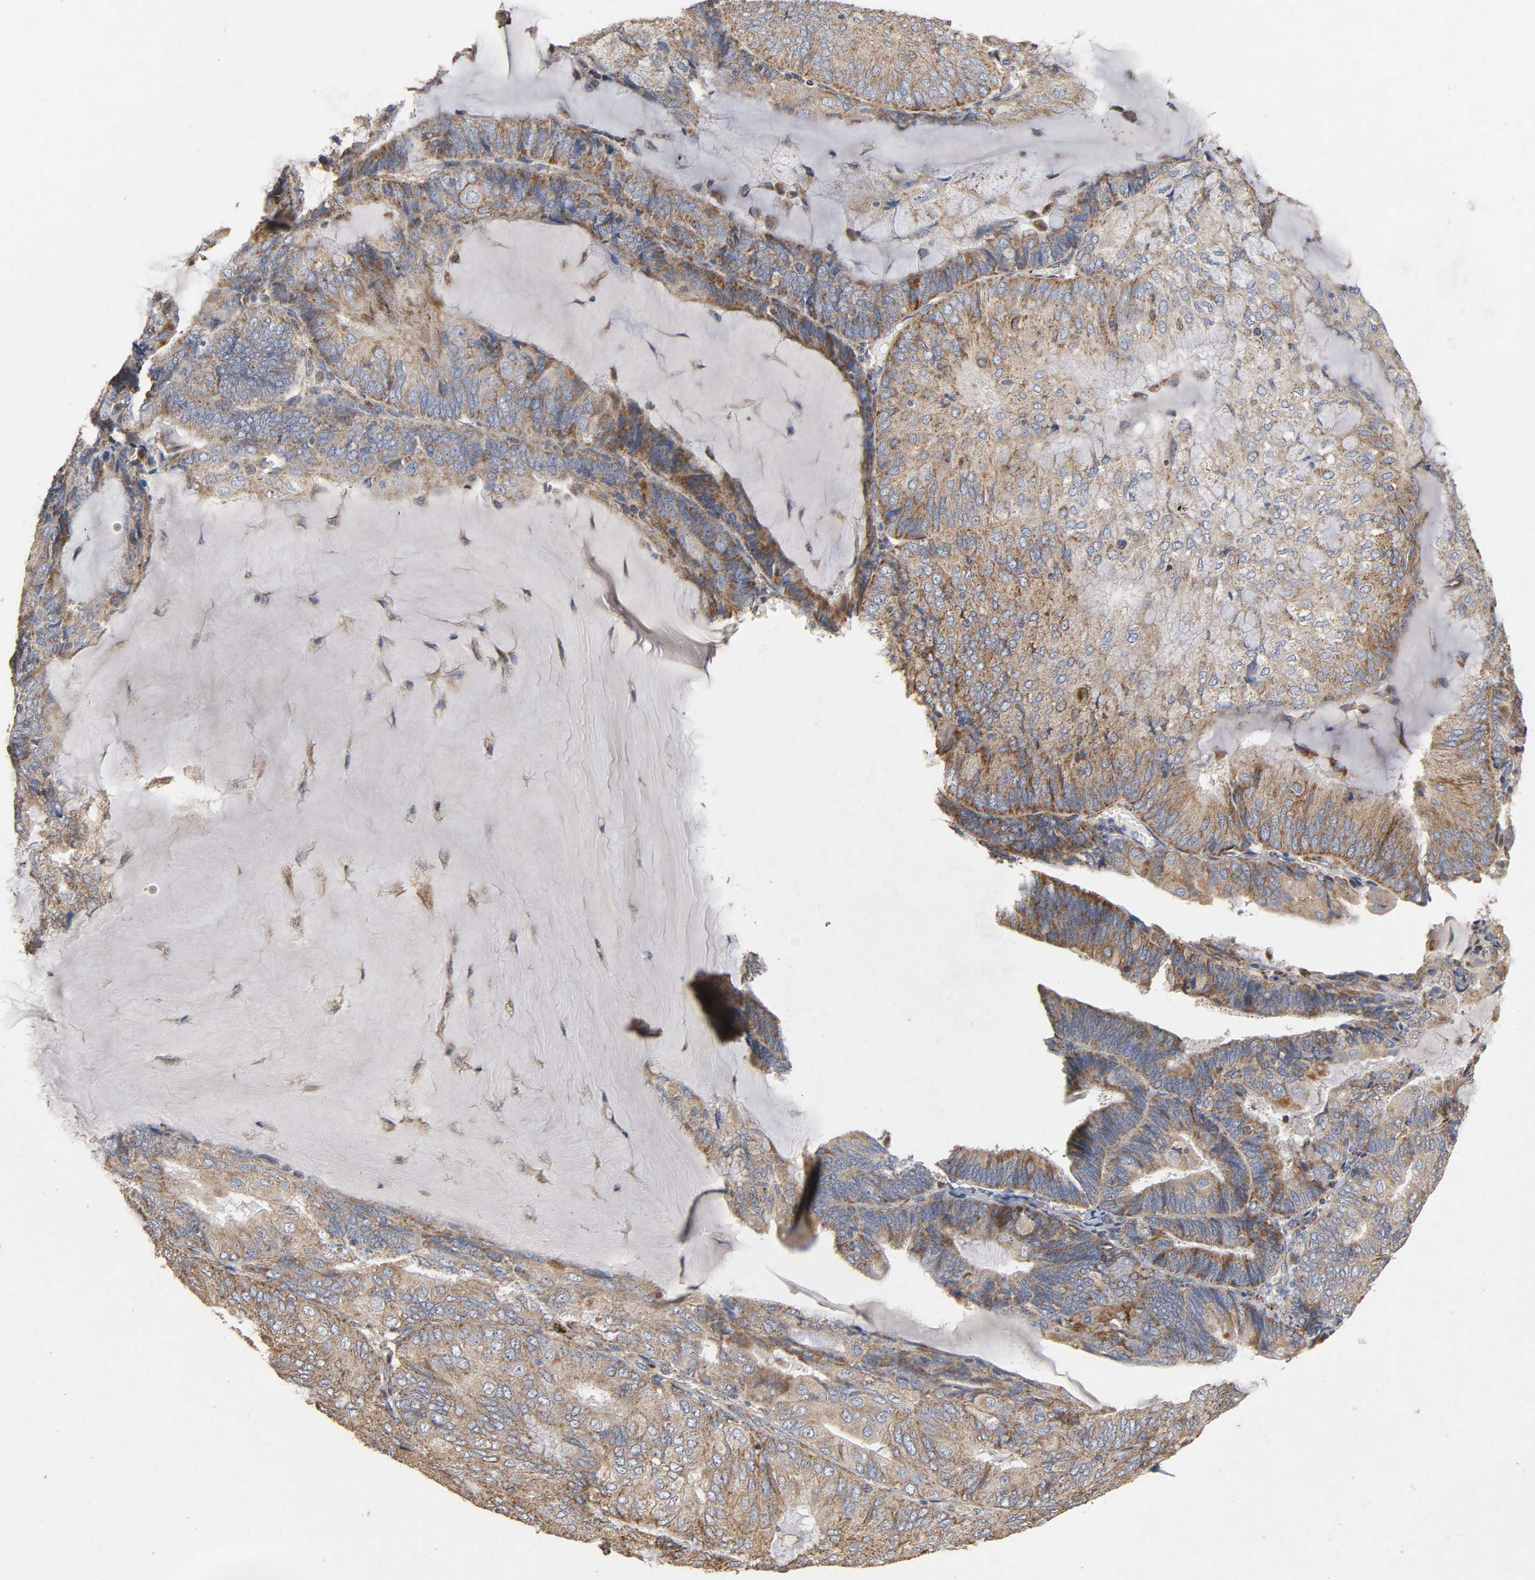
{"staining": {"intensity": "moderate", "quantity": ">75%", "location": "cytoplasmic/membranous"}, "tissue": "endometrial cancer", "cell_type": "Tumor cells", "image_type": "cancer", "snomed": [{"axis": "morphology", "description": "Adenocarcinoma, NOS"}, {"axis": "topography", "description": "Endometrium"}], "caption": "This histopathology image shows endometrial adenocarcinoma stained with immunohistochemistry (IHC) to label a protein in brown. The cytoplasmic/membranous of tumor cells show moderate positivity for the protein. Nuclei are counter-stained blue.", "gene": "NDUFS3", "patient": {"sex": "female", "age": 81}}